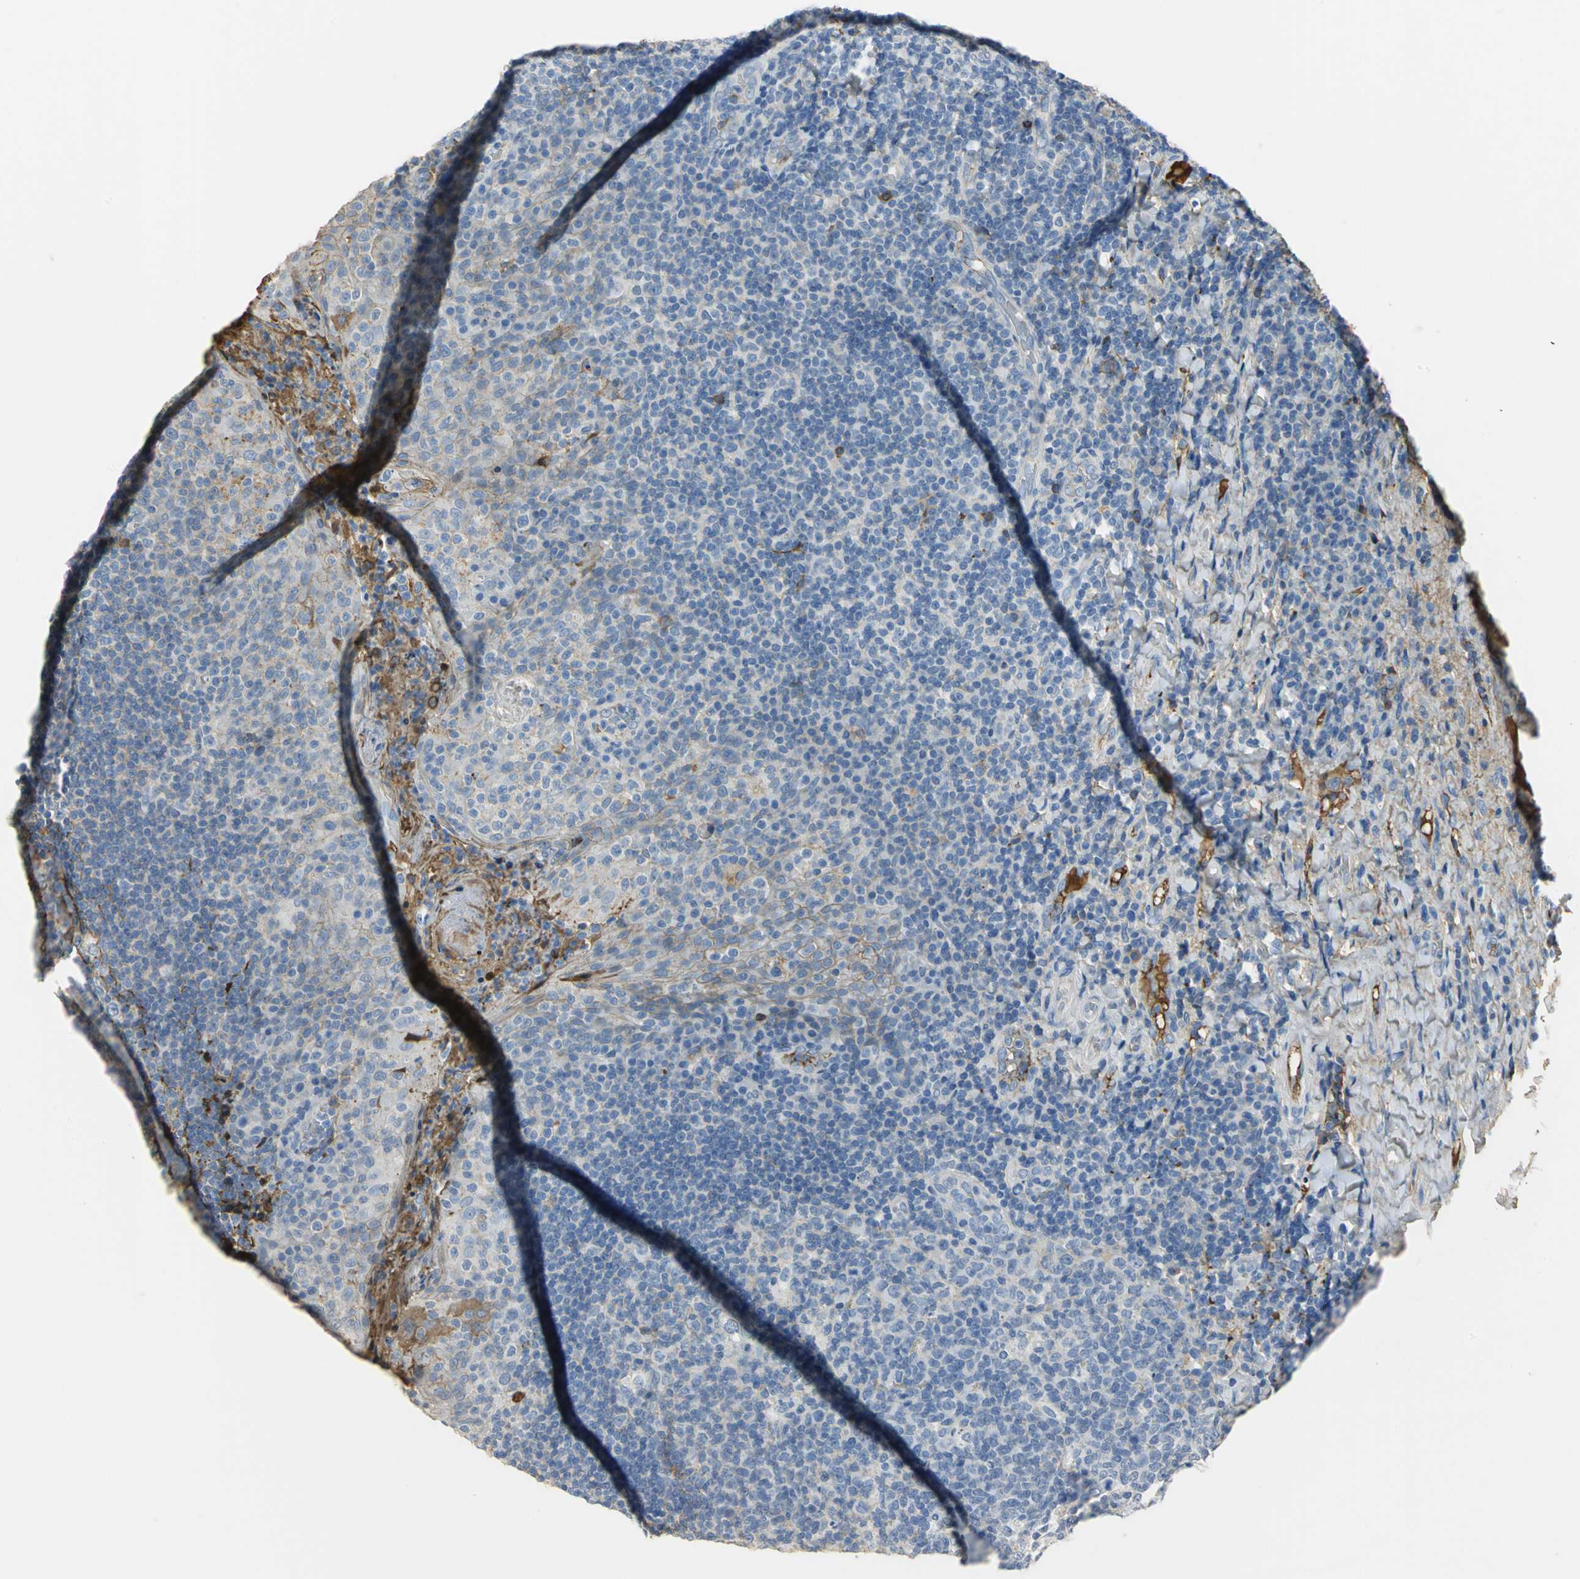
{"staining": {"intensity": "negative", "quantity": "none", "location": "none"}, "tissue": "tonsil", "cell_type": "Germinal center cells", "image_type": "normal", "snomed": [{"axis": "morphology", "description": "Normal tissue, NOS"}, {"axis": "topography", "description": "Tonsil"}], "caption": "DAB (3,3'-diaminobenzidine) immunohistochemical staining of normal tonsil shows no significant expression in germinal center cells. The staining was performed using DAB (3,3'-diaminobenzidine) to visualize the protein expression in brown, while the nuclei were stained in blue with hematoxylin (Magnification: 20x).", "gene": "GYG2", "patient": {"sex": "male", "age": 17}}